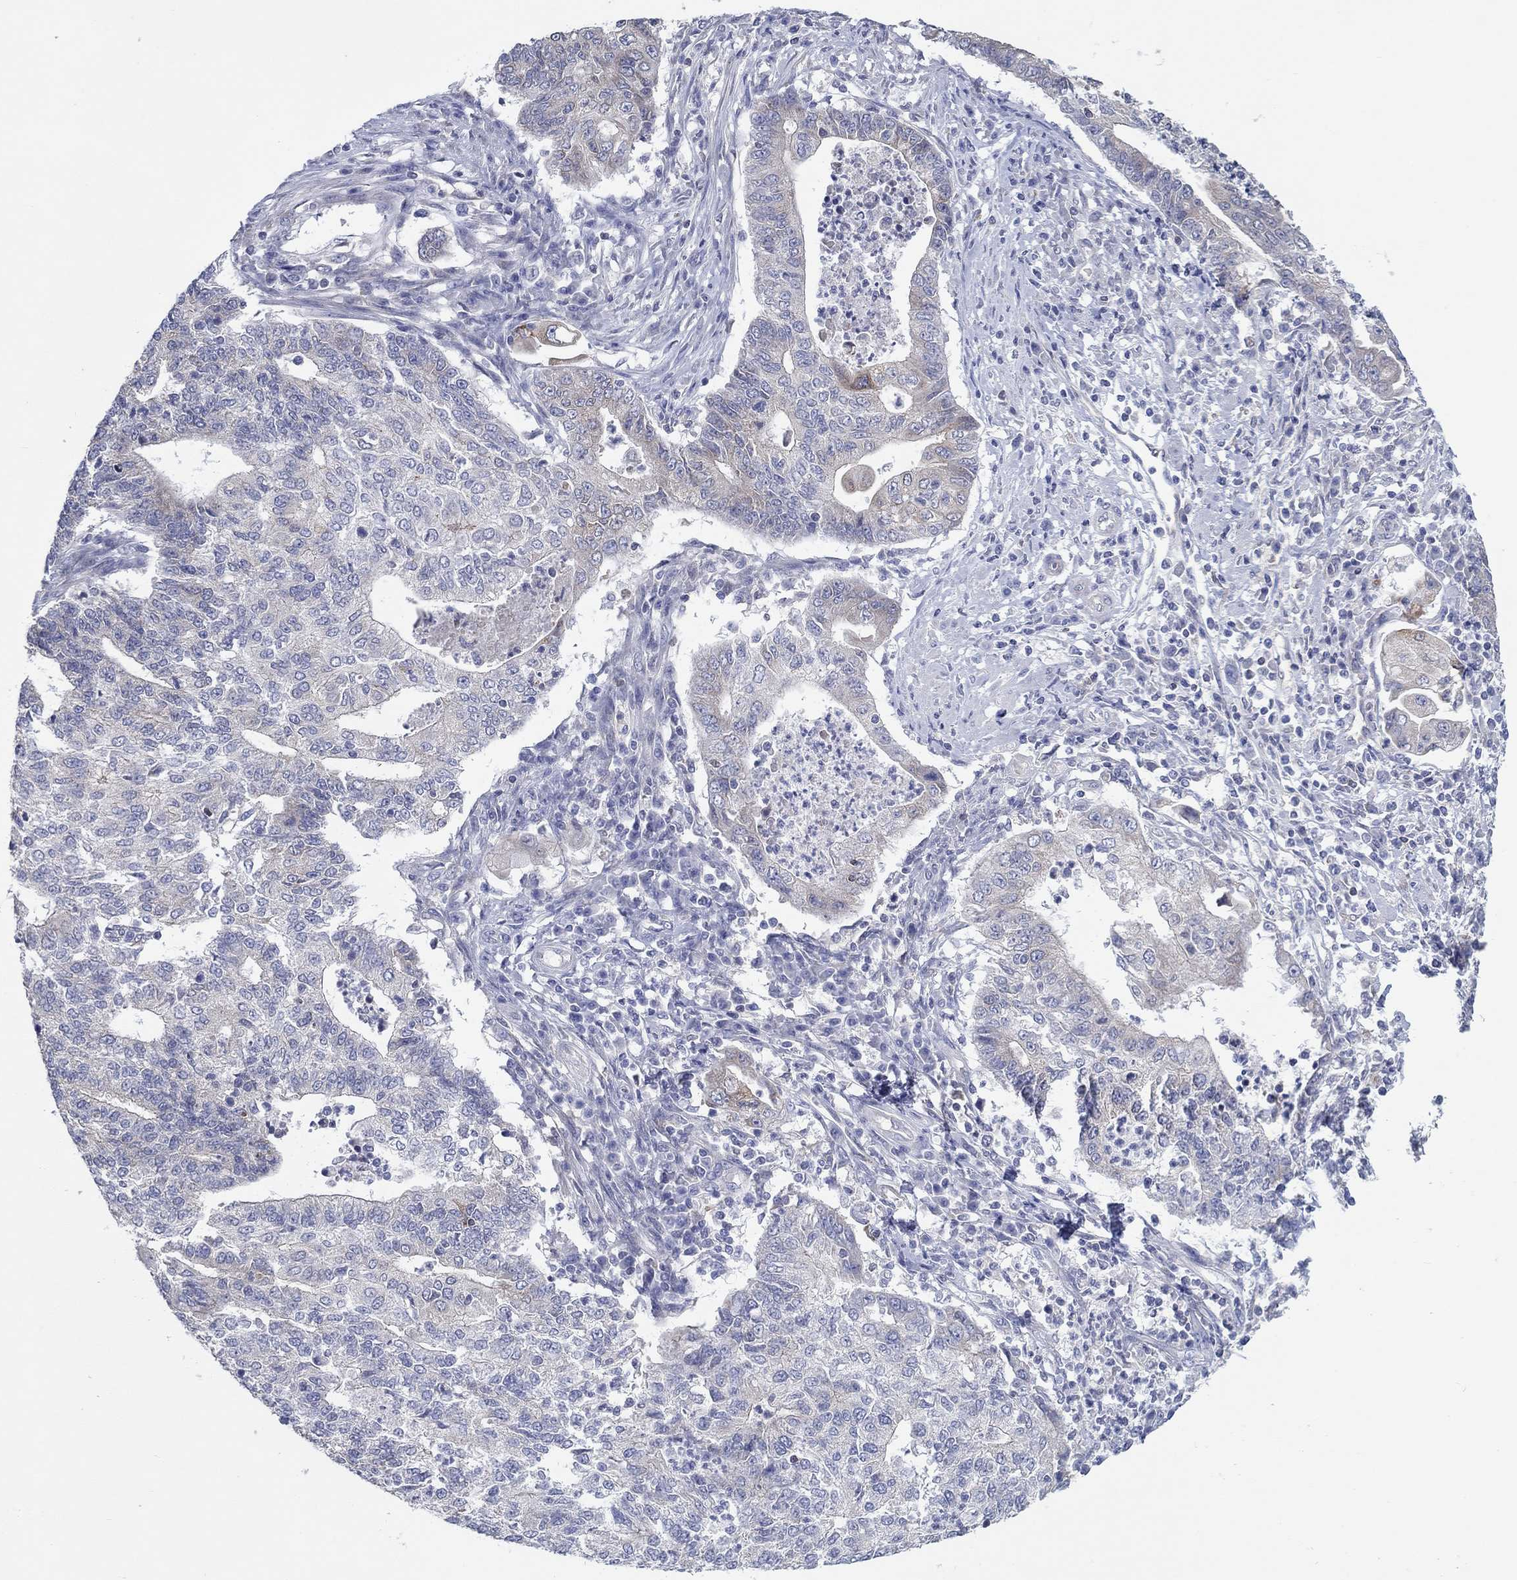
{"staining": {"intensity": "negative", "quantity": "none", "location": "none"}, "tissue": "endometrial cancer", "cell_type": "Tumor cells", "image_type": "cancer", "snomed": [{"axis": "morphology", "description": "Adenocarcinoma, NOS"}, {"axis": "topography", "description": "Uterus"}, {"axis": "topography", "description": "Endometrium"}], "caption": "Adenocarcinoma (endometrial) was stained to show a protein in brown. There is no significant expression in tumor cells. (Immunohistochemistry, brightfield microscopy, high magnification).", "gene": "ERMP1", "patient": {"sex": "female", "age": 54}}